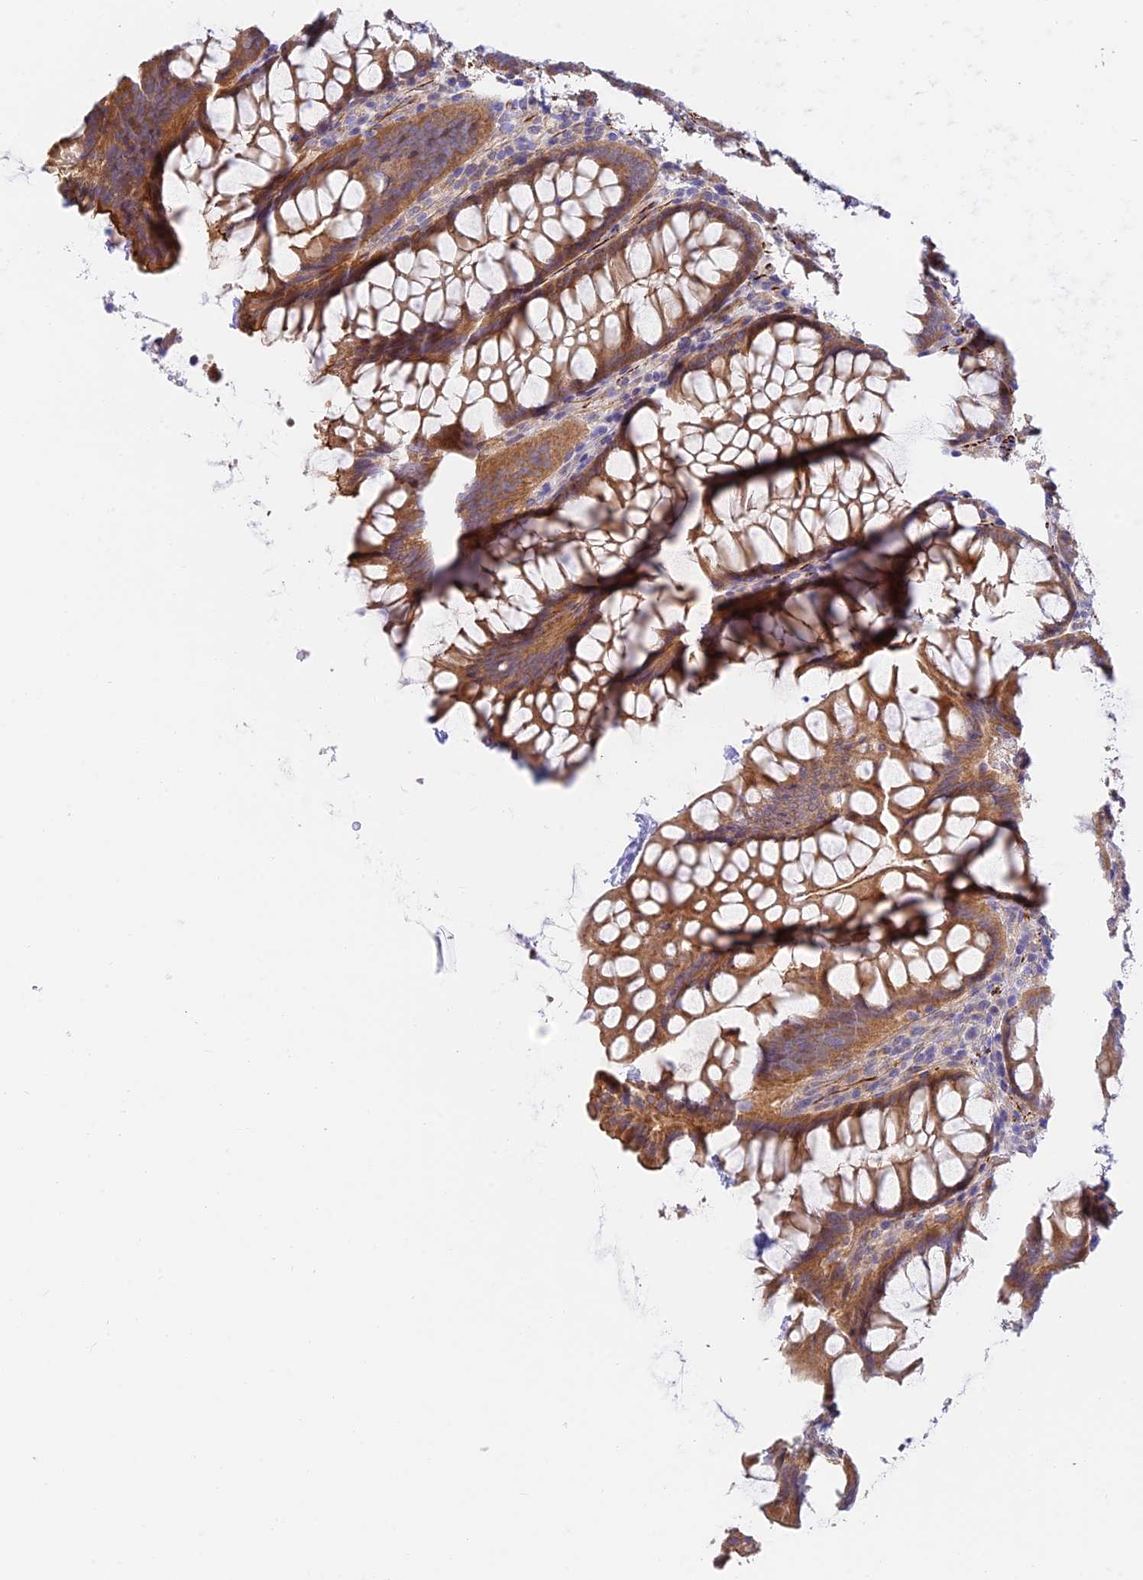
{"staining": {"intensity": "strong", "quantity": ">75%", "location": "cytoplasmic/membranous"}, "tissue": "colon", "cell_type": "Endothelial cells", "image_type": "normal", "snomed": [{"axis": "morphology", "description": "Normal tissue, NOS"}, {"axis": "topography", "description": "Colon"}], "caption": "Strong cytoplasmic/membranous protein expression is identified in approximately >75% of endothelial cells in colon.", "gene": "ANKRD50", "patient": {"sex": "female", "age": 79}}